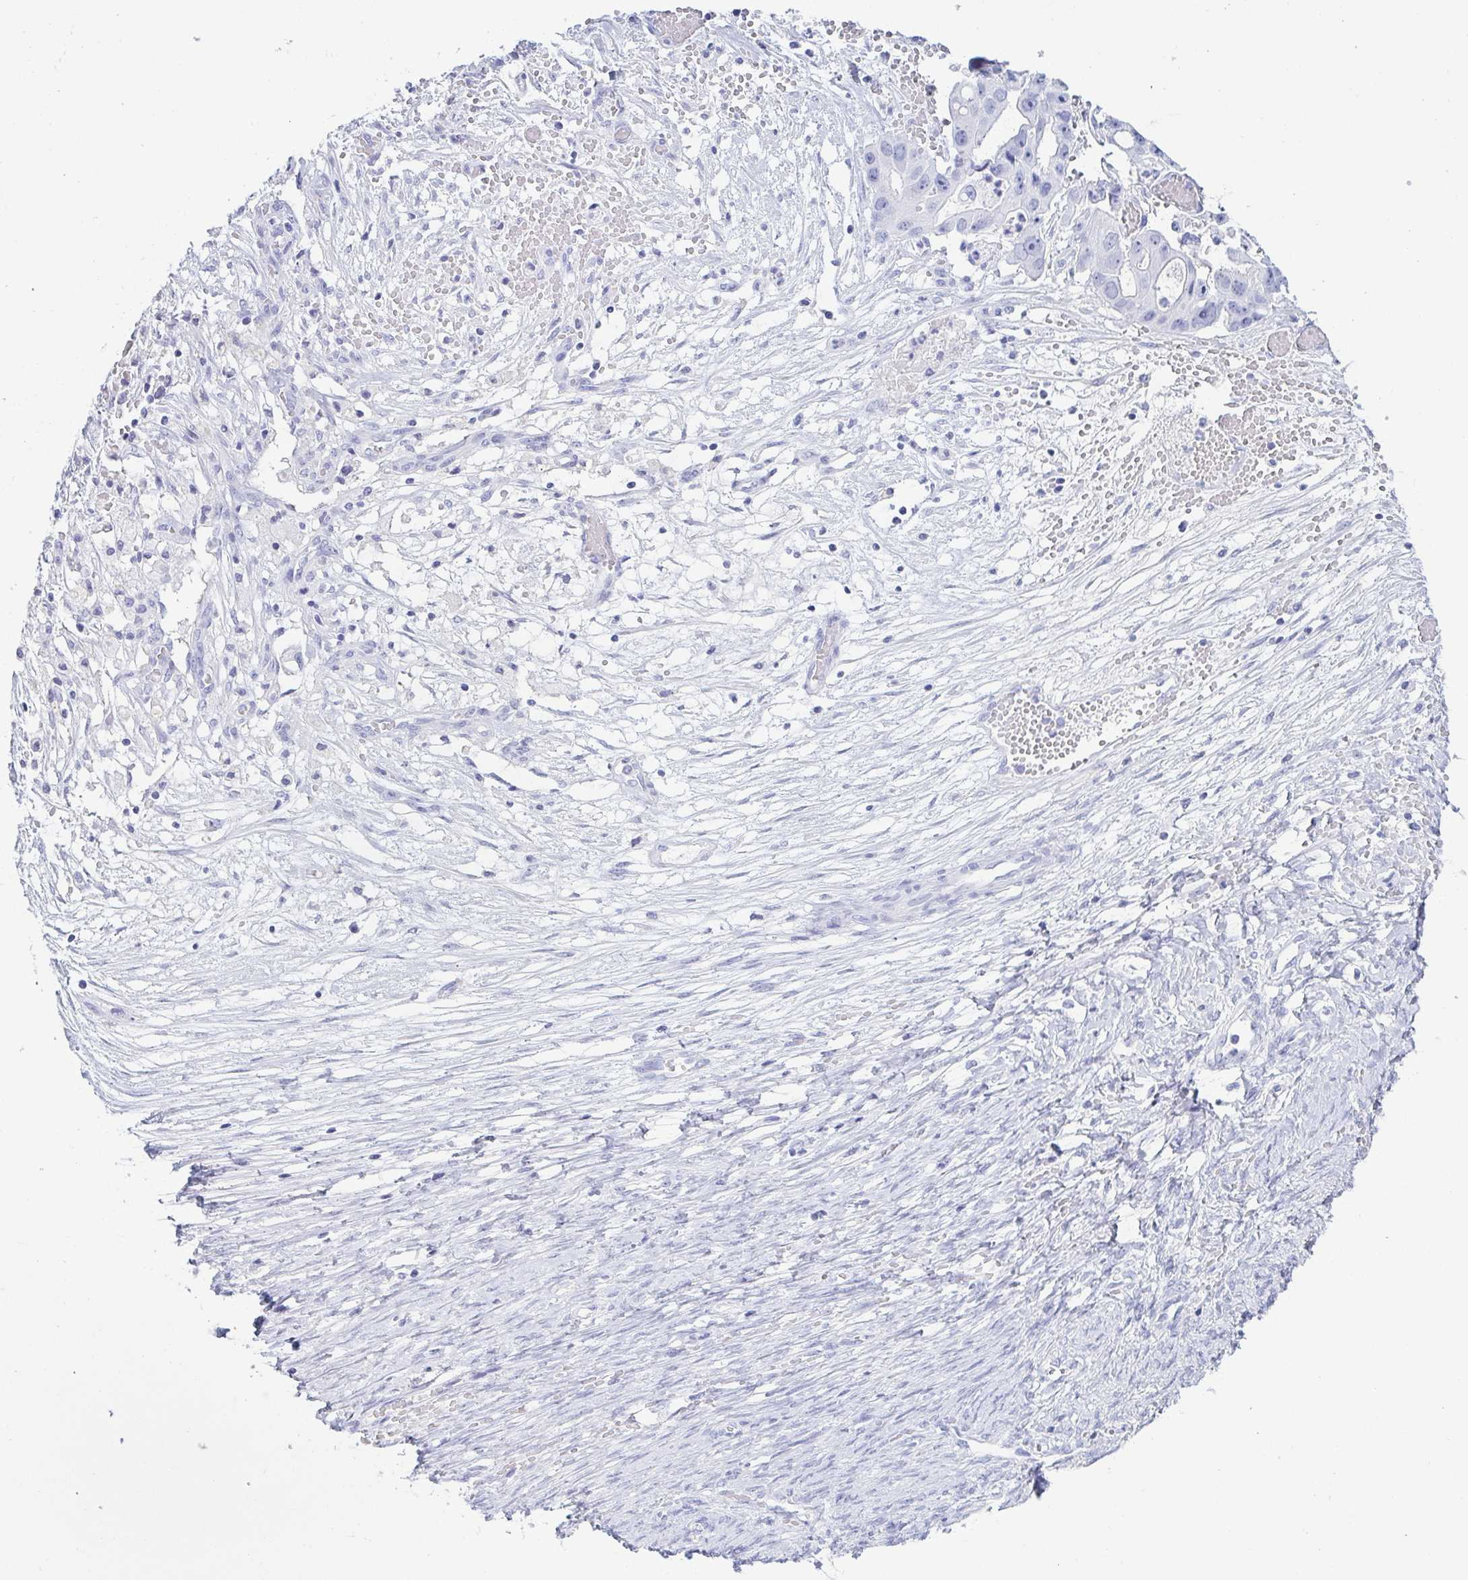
{"staining": {"intensity": "negative", "quantity": "none", "location": "none"}, "tissue": "ovarian cancer", "cell_type": "Tumor cells", "image_type": "cancer", "snomed": [{"axis": "morphology", "description": "Cystadenocarcinoma, serous, NOS"}, {"axis": "topography", "description": "Ovary"}], "caption": "A high-resolution micrograph shows immunohistochemistry (IHC) staining of ovarian serous cystadenocarcinoma, which demonstrates no significant staining in tumor cells.", "gene": "ZG16B", "patient": {"sex": "female", "age": 56}}